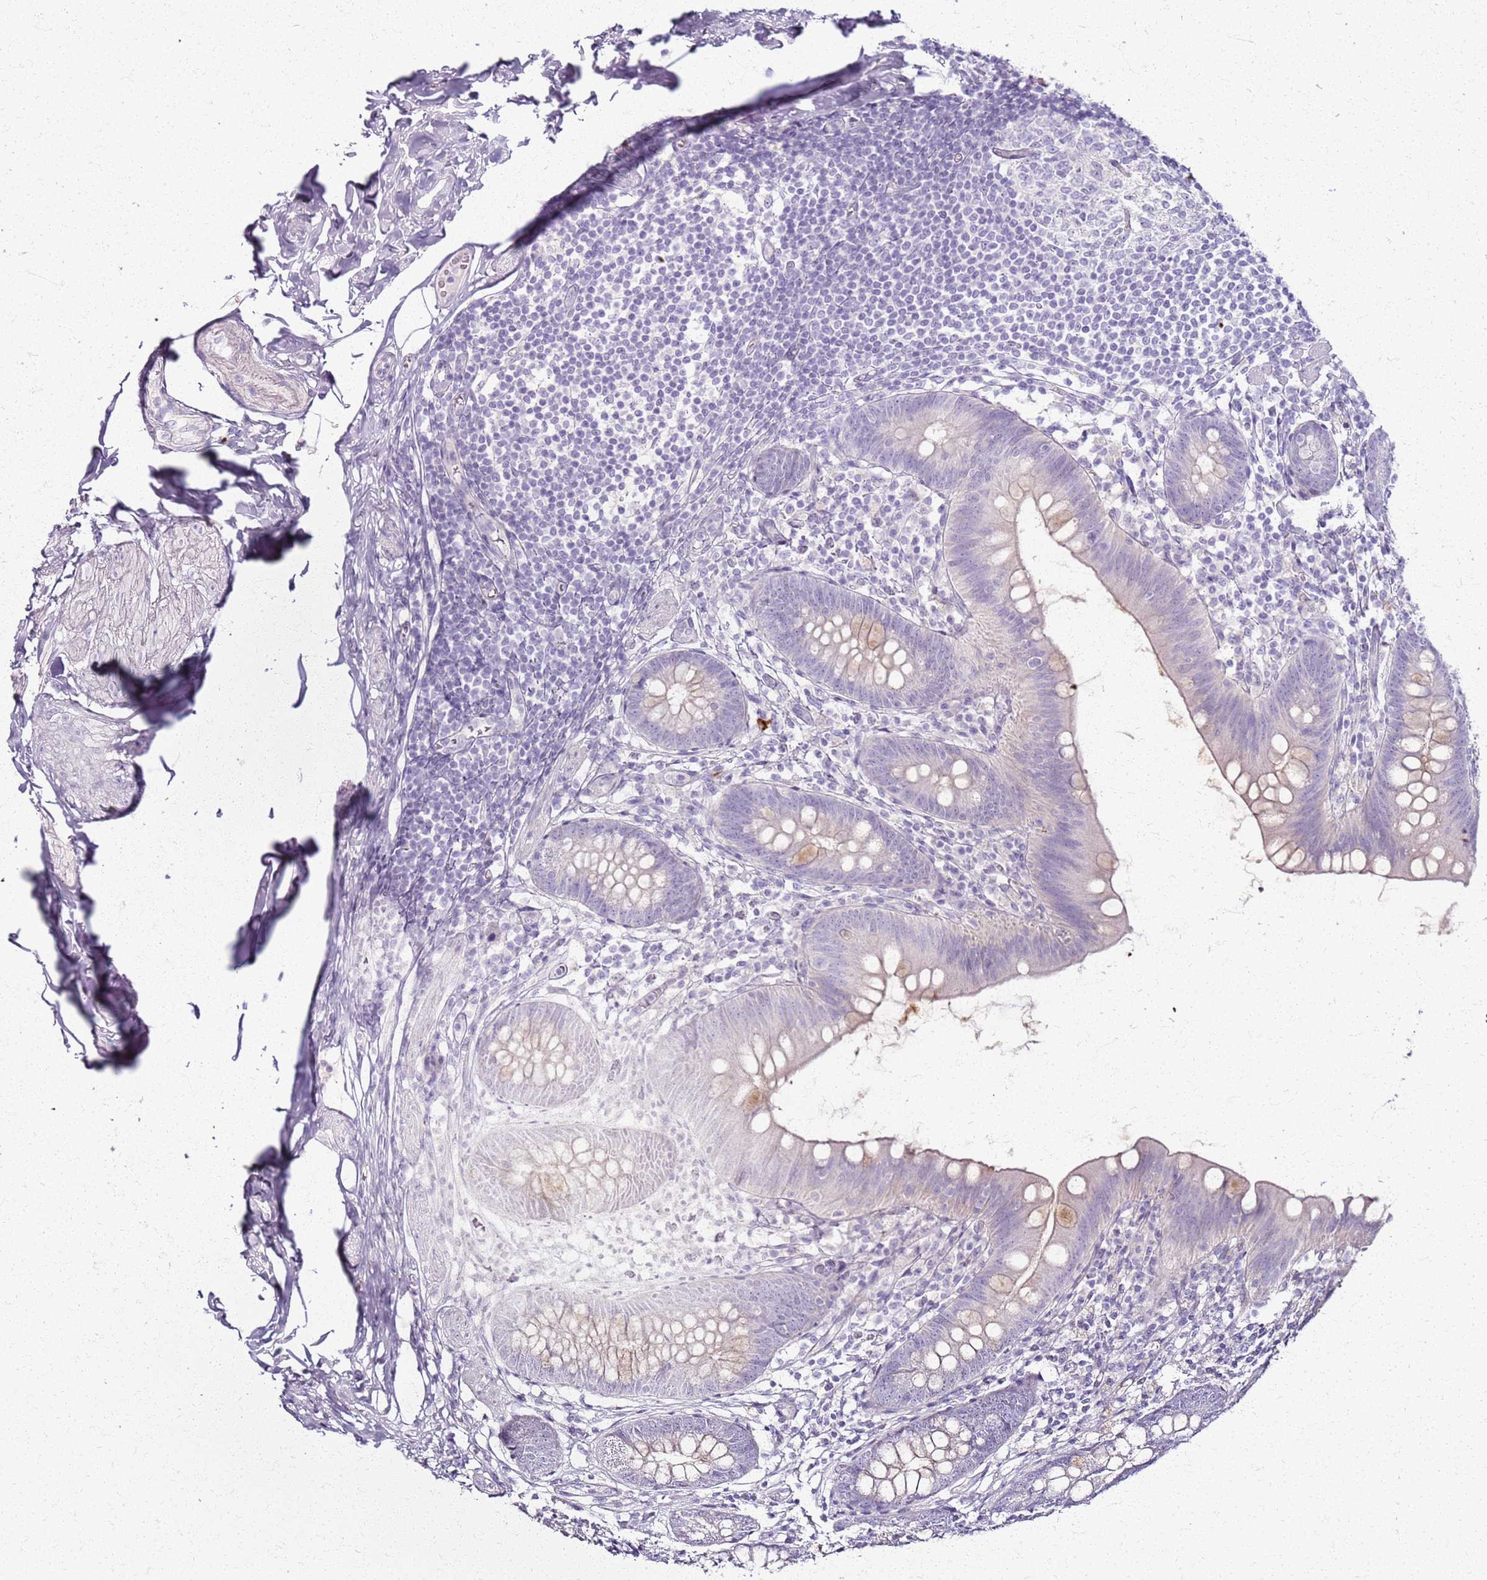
{"staining": {"intensity": "weak", "quantity": "<25%", "location": "cytoplasmic/membranous"}, "tissue": "appendix", "cell_type": "Glandular cells", "image_type": "normal", "snomed": [{"axis": "morphology", "description": "Normal tissue, NOS"}, {"axis": "topography", "description": "Appendix"}], "caption": "Immunohistochemistry (IHC) of benign appendix displays no staining in glandular cells. (DAB IHC, high magnification).", "gene": "CSRP3", "patient": {"sex": "female", "age": 62}}